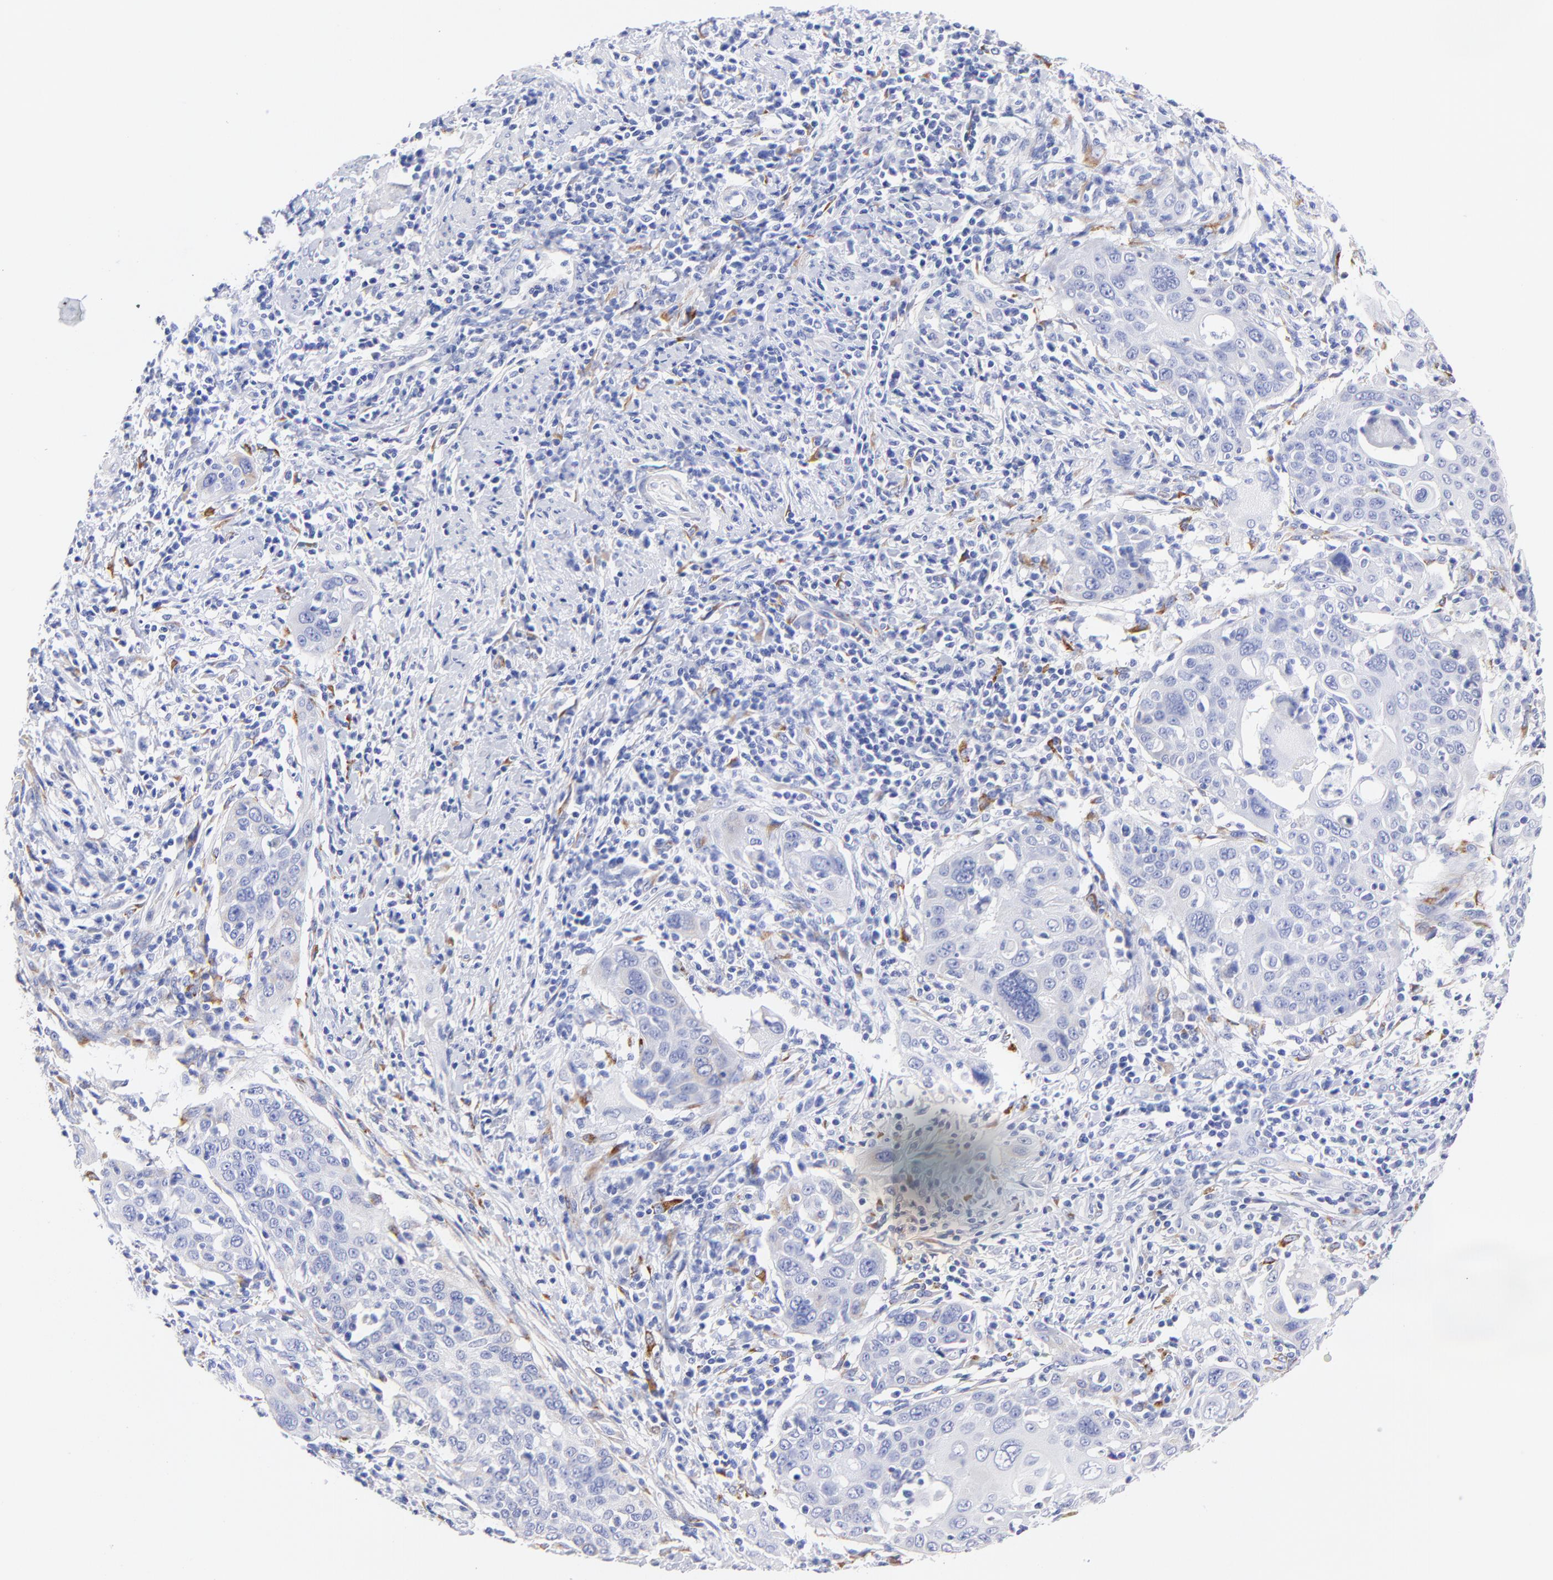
{"staining": {"intensity": "negative", "quantity": "none", "location": "none"}, "tissue": "cervical cancer", "cell_type": "Tumor cells", "image_type": "cancer", "snomed": [{"axis": "morphology", "description": "Squamous cell carcinoma, NOS"}, {"axis": "topography", "description": "Cervix"}], "caption": "Immunohistochemical staining of cervical squamous cell carcinoma exhibits no significant expression in tumor cells.", "gene": "C1QTNF6", "patient": {"sex": "female", "age": 54}}